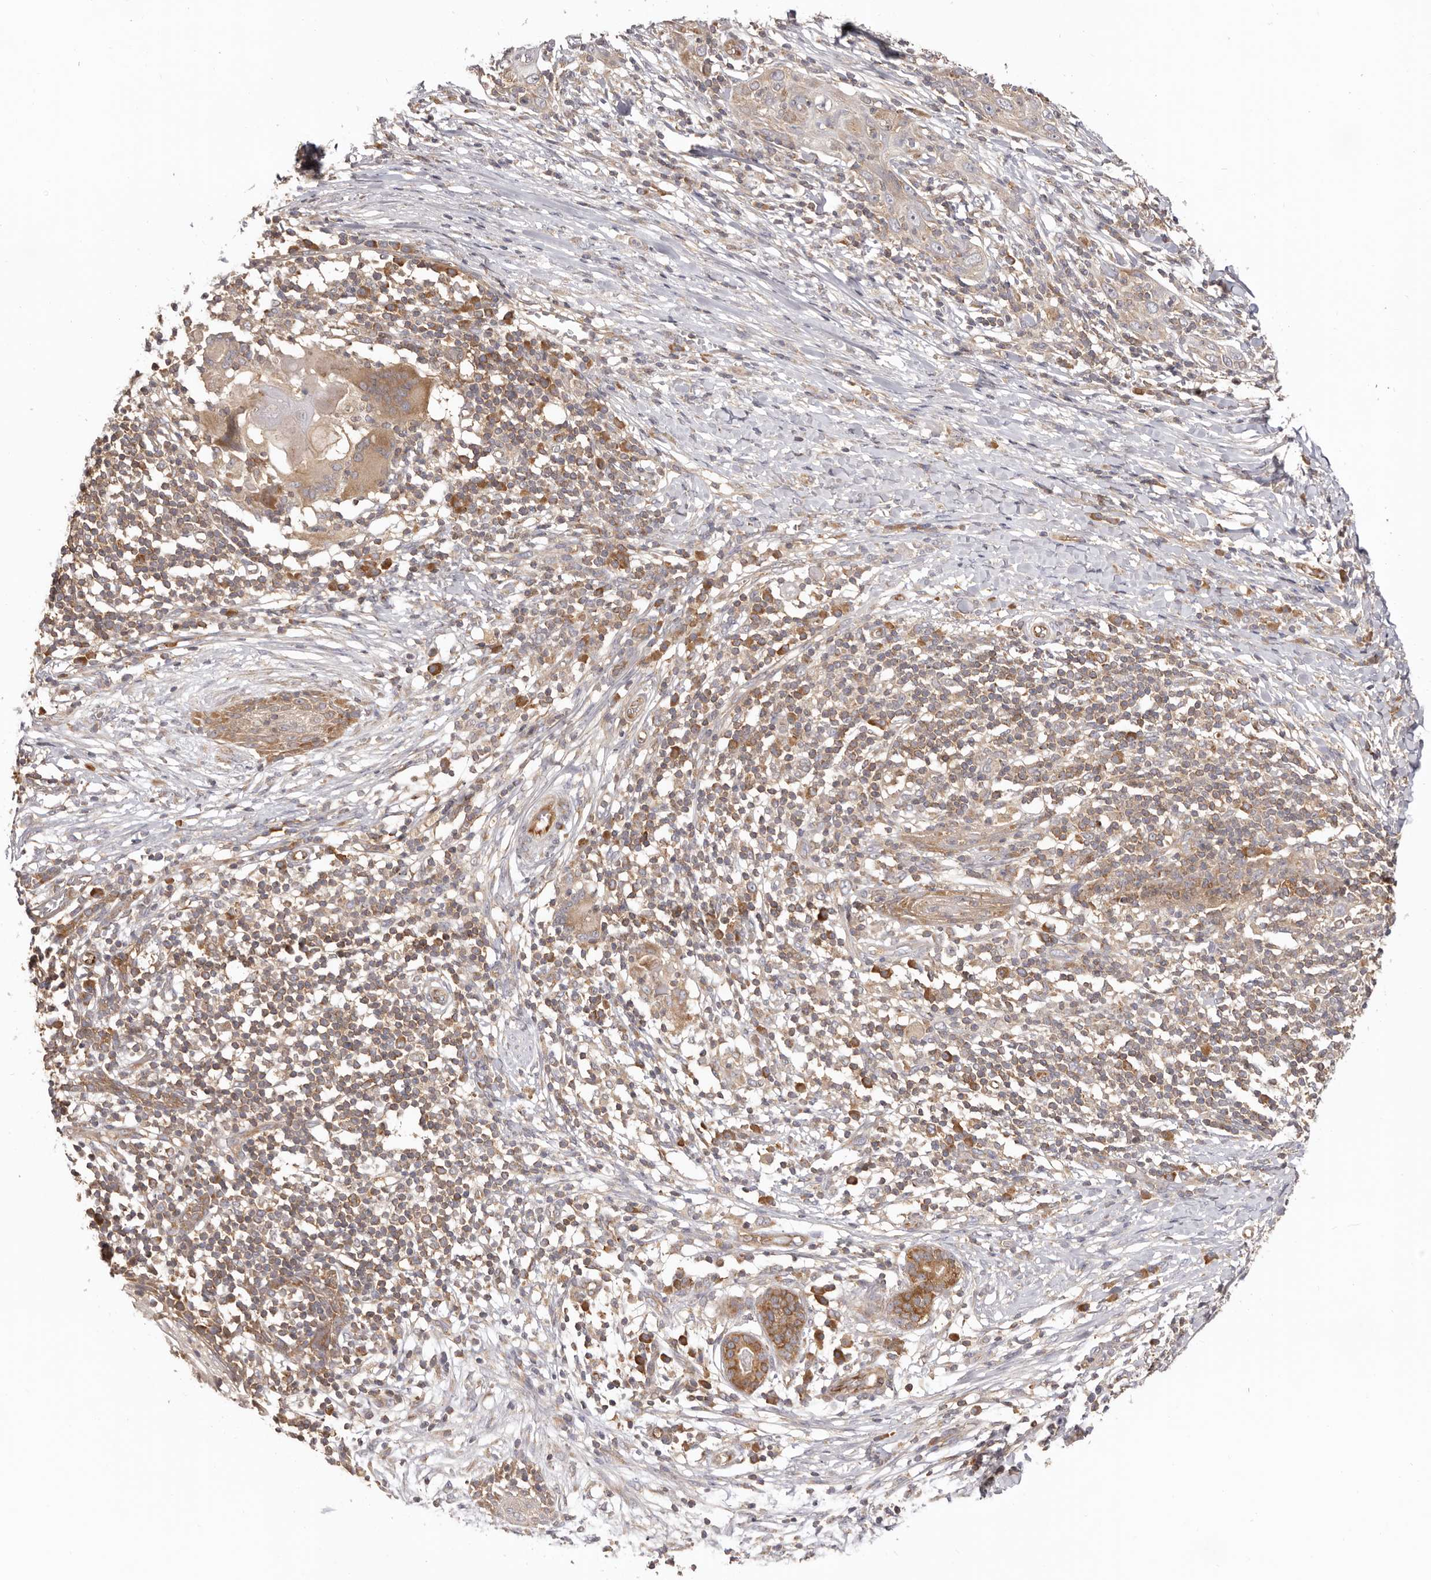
{"staining": {"intensity": "moderate", "quantity": "<25%", "location": "cytoplasmic/membranous"}, "tissue": "skin cancer", "cell_type": "Tumor cells", "image_type": "cancer", "snomed": [{"axis": "morphology", "description": "Squamous cell carcinoma, NOS"}, {"axis": "topography", "description": "Skin"}], "caption": "DAB immunohistochemical staining of human squamous cell carcinoma (skin) reveals moderate cytoplasmic/membranous protein positivity in approximately <25% of tumor cells.", "gene": "EEF1E1", "patient": {"sex": "female", "age": 88}}